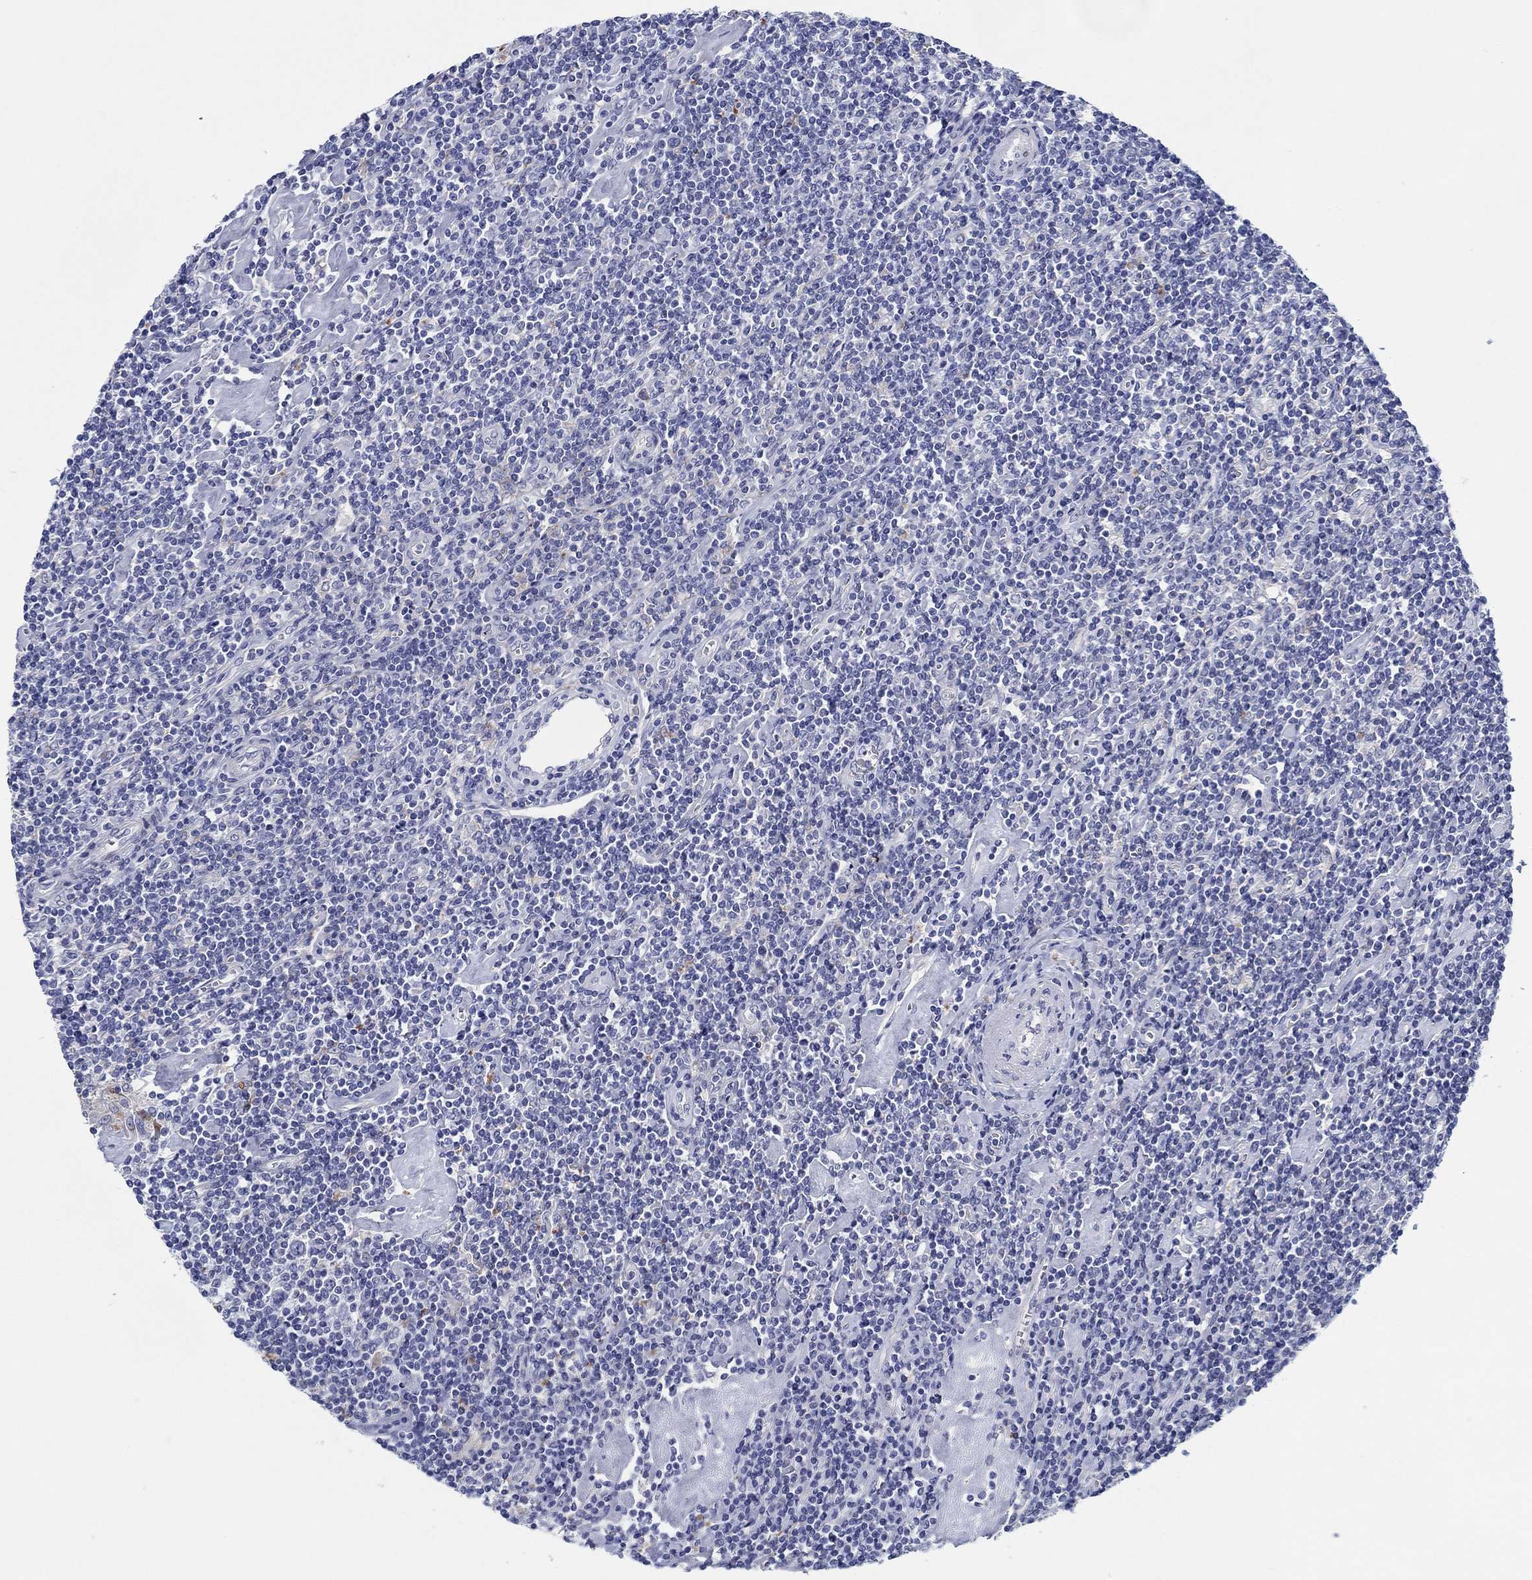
{"staining": {"intensity": "negative", "quantity": "none", "location": "none"}, "tissue": "lymphoma", "cell_type": "Tumor cells", "image_type": "cancer", "snomed": [{"axis": "morphology", "description": "Hodgkin's disease, NOS"}, {"axis": "topography", "description": "Lymph node"}], "caption": "A micrograph of Hodgkin's disease stained for a protein reveals no brown staining in tumor cells.", "gene": "RAP1GAP", "patient": {"sex": "male", "age": 40}}